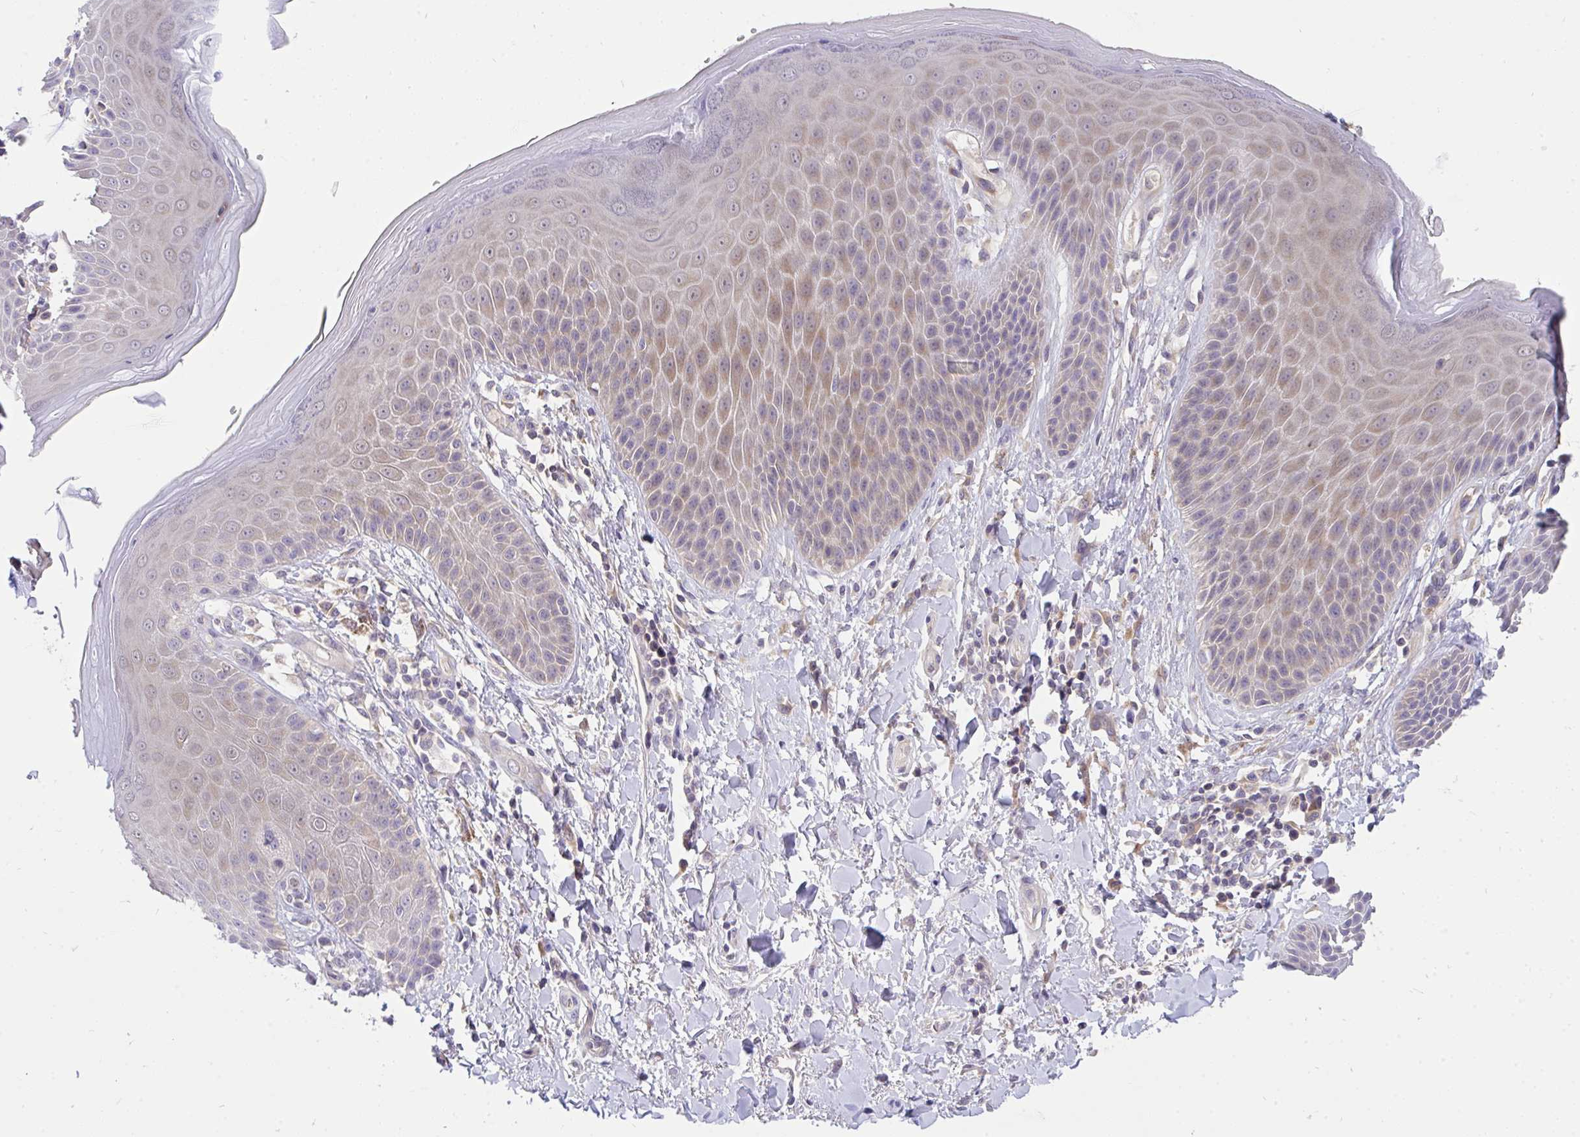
{"staining": {"intensity": "moderate", "quantity": "<25%", "location": "cytoplasmic/membranous"}, "tissue": "skin", "cell_type": "Epidermal cells", "image_type": "normal", "snomed": [{"axis": "morphology", "description": "Normal tissue, NOS"}, {"axis": "topography", "description": "Anal"}, {"axis": "topography", "description": "Peripheral nerve tissue"}], "caption": "Immunohistochemical staining of benign skin exhibits low levels of moderate cytoplasmic/membranous positivity in approximately <25% of epidermal cells.", "gene": "C19orf54", "patient": {"sex": "male", "age": 51}}